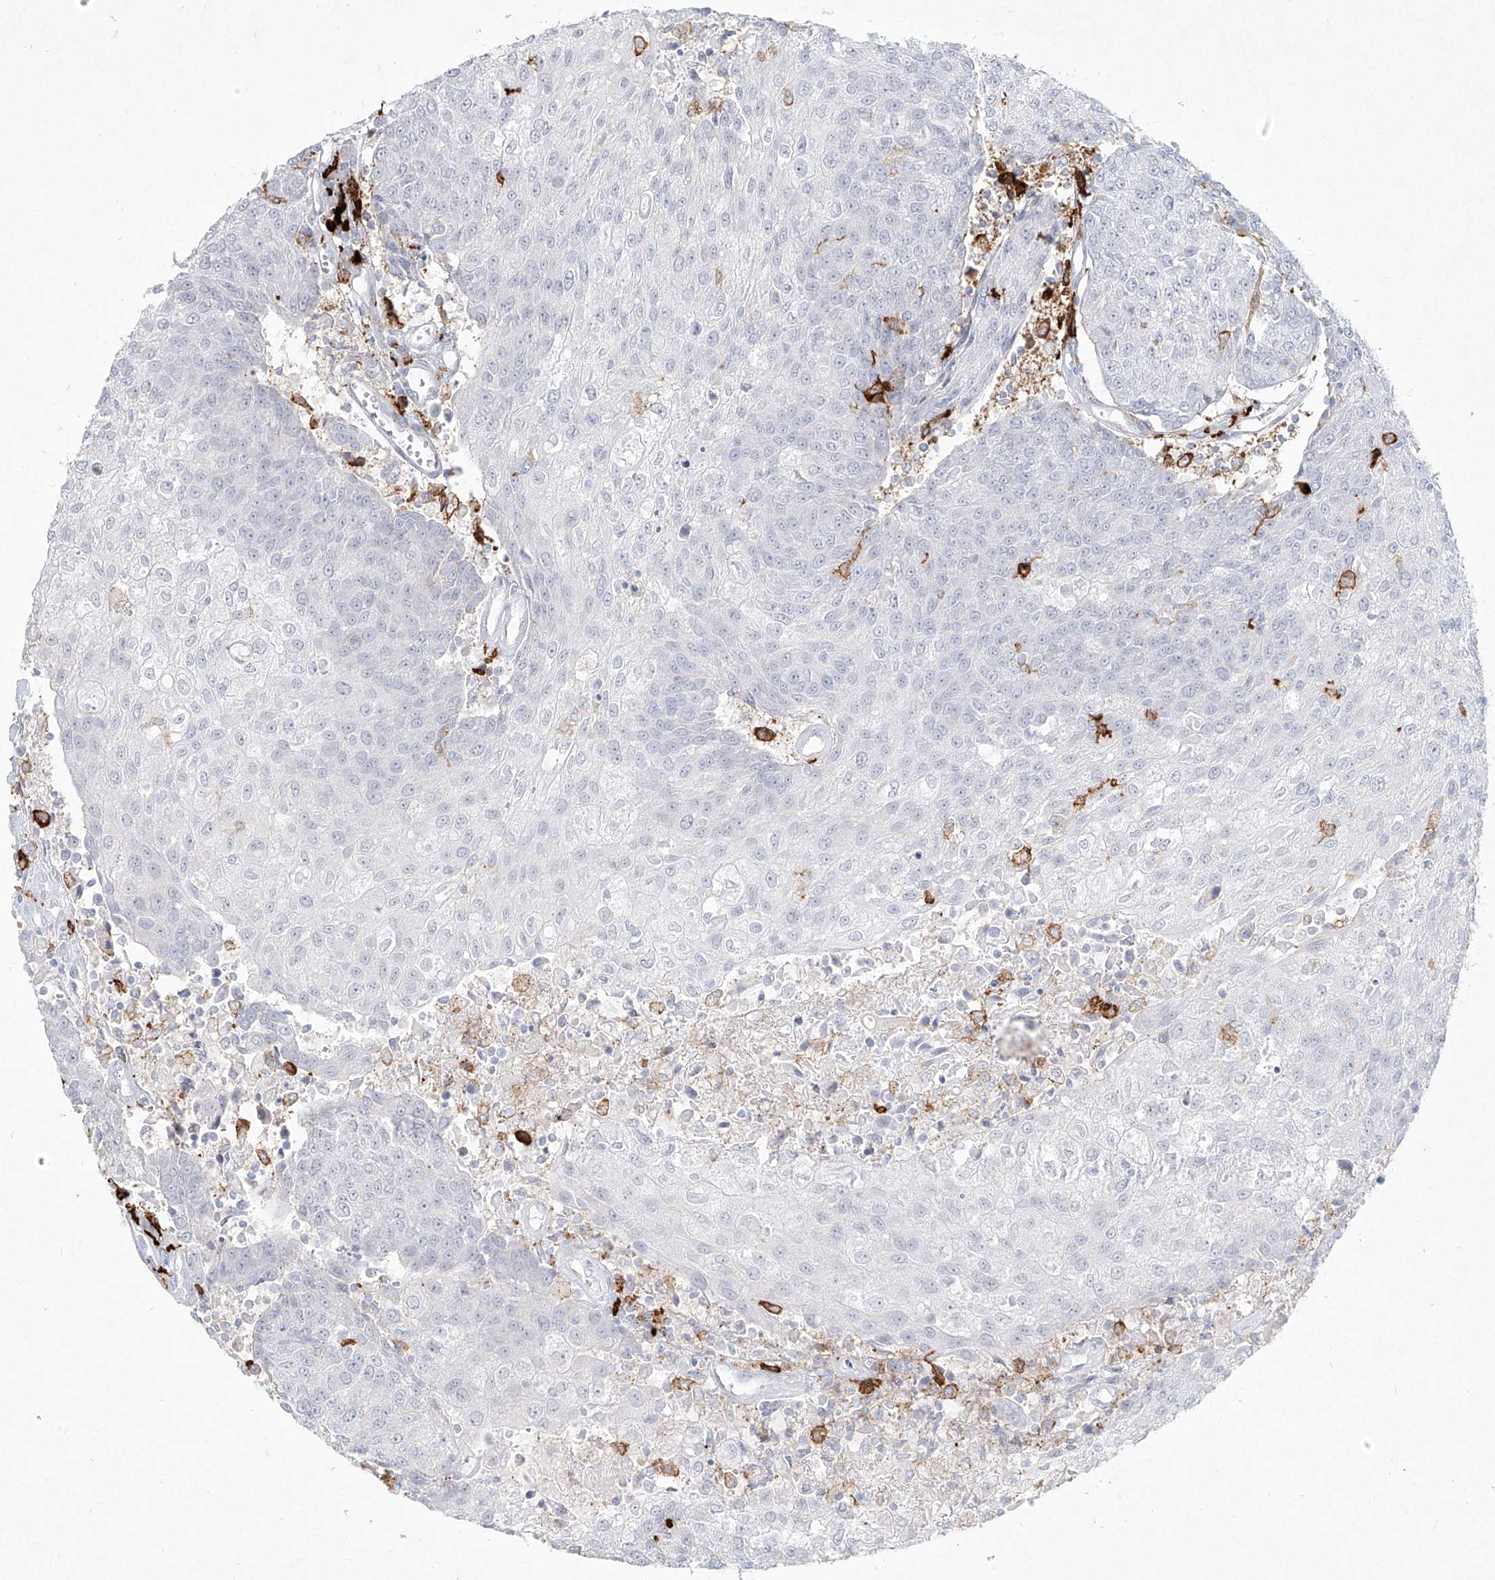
{"staining": {"intensity": "negative", "quantity": "none", "location": "none"}, "tissue": "urothelial cancer", "cell_type": "Tumor cells", "image_type": "cancer", "snomed": [{"axis": "morphology", "description": "Urothelial carcinoma, High grade"}, {"axis": "topography", "description": "Urinary bladder"}], "caption": "There is no significant positivity in tumor cells of urothelial carcinoma (high-grade).", "gene": "CD209", "patient": {"sex": "female", "age": 85}}